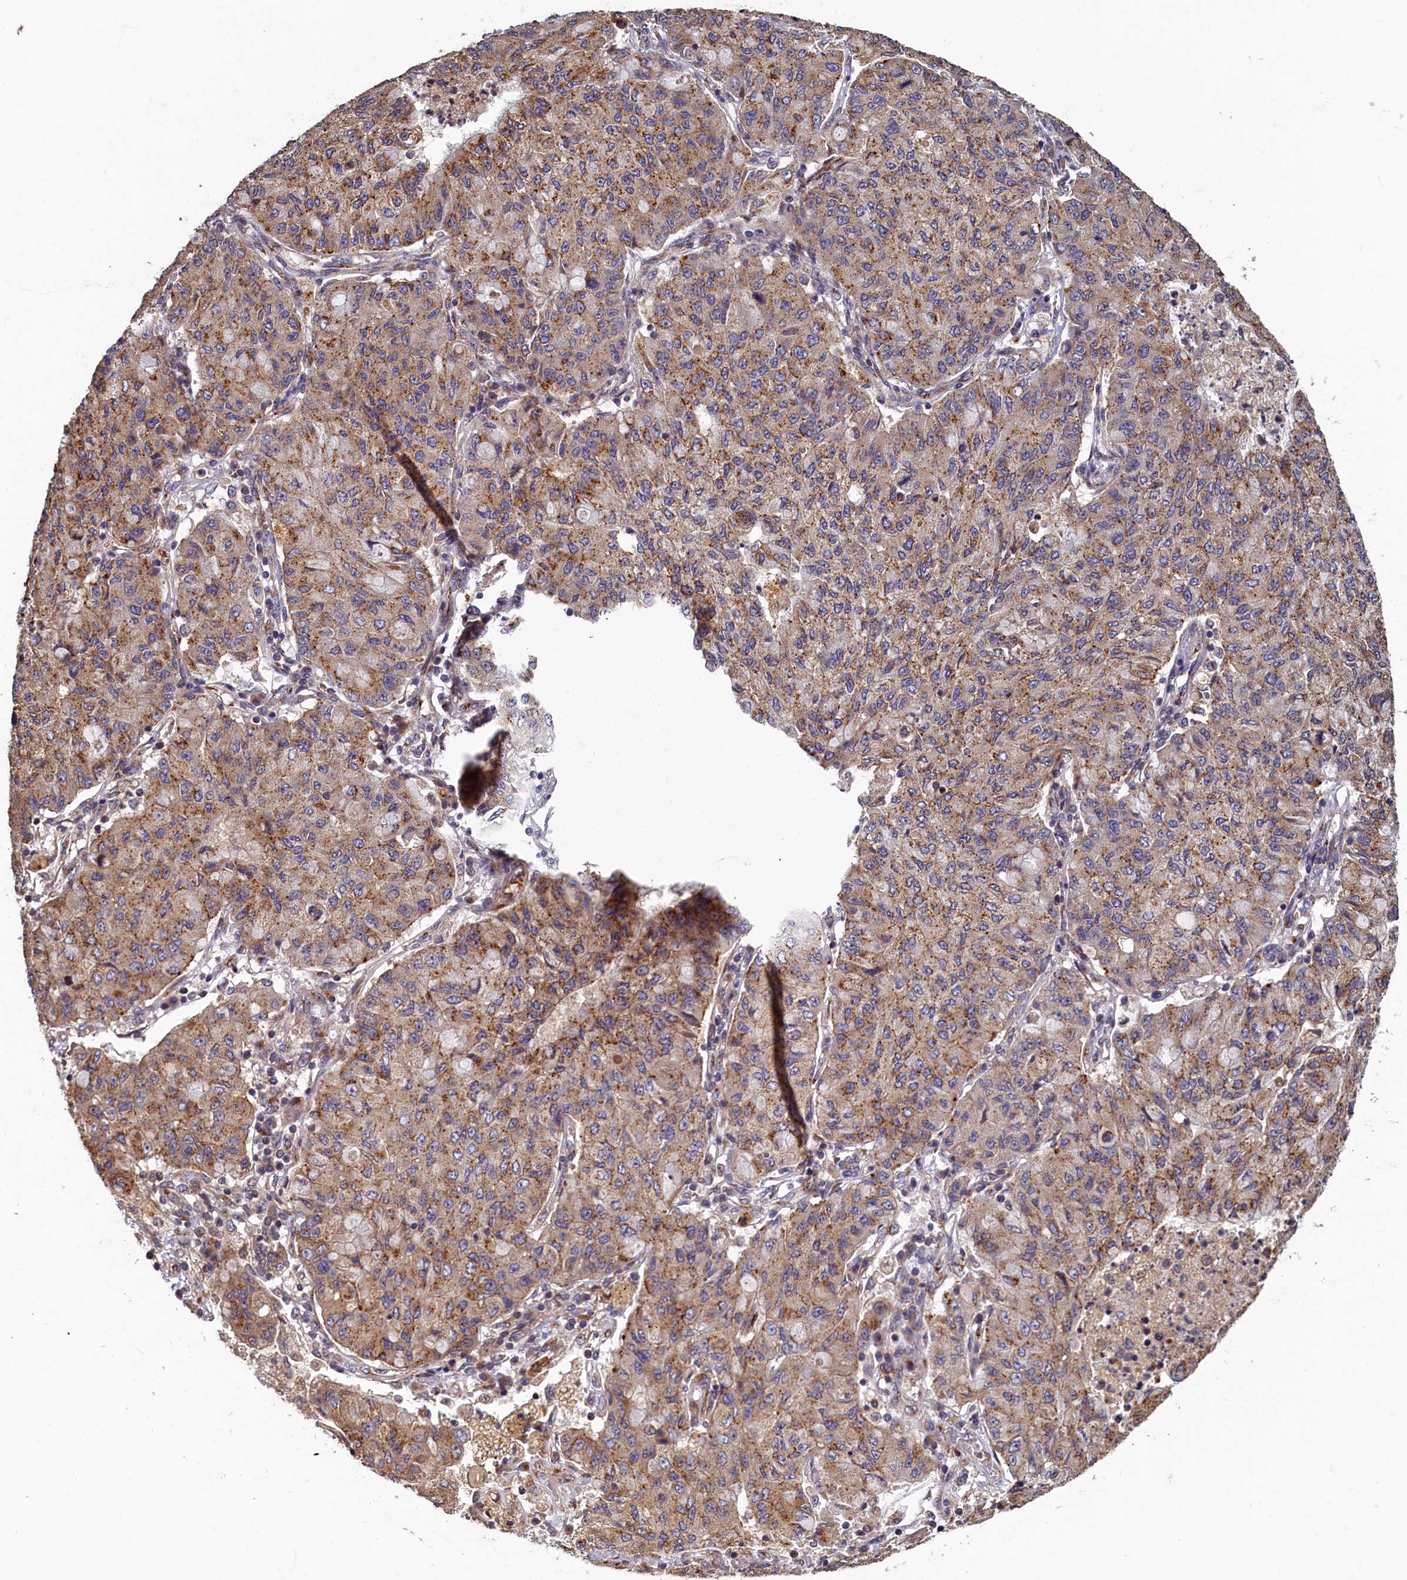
{"staining": {"intensity": "moderate", "quantity": ">75%", "location": "cytoplasmic/membranous"}, "tissue": "lung cancer", "cell_type": "Tumor cells", "image_type": "cancer", "snomed": [{"axis": "morphology", "description": "Squamous cell carcinoma, NOS"}, {"axis": "topography", "description": "Lung"}], "caption": "Lung cancer stained for a protein (brown) shows moderate cytoplasmic/membranous positive positivity in approximately >75% of tumor cells.", "gene": "TMEM181", "patient": {"sex": "male", "age": 74}}